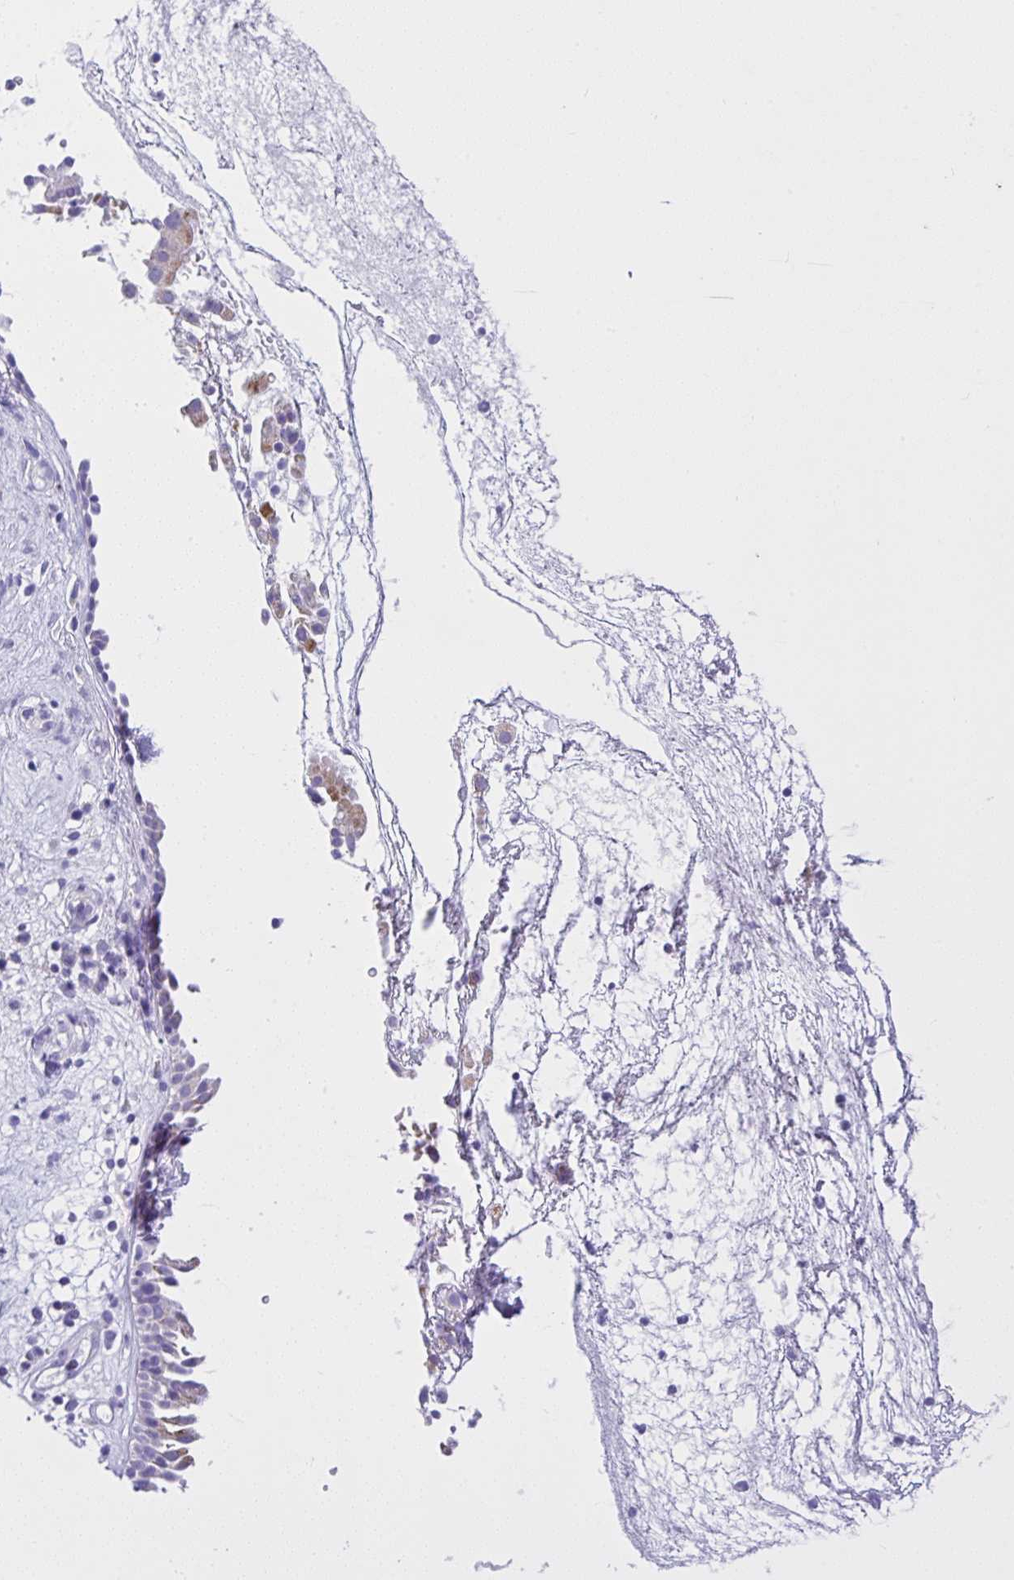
{"staining": {"intensity": "weak", "quantity": "<25%", "location": "cytoplasmic/membranous"}, "tissue": "nasopharynx", "cell_type": "Respiratory epithelial cells", "image_type": "normal", "snomed": [{"axis": "morphology", "description": "Normal tissue, NOS"}, {"axis": "morphology", "description": "Inflammation, NOS"}, {"axis": "topography", "description": "Nasopharynx"}], "caption": "Human nasopharynx stained for a protein using IHC reveals no positivity in respiratory epithelial cells.", "gene": "SLC13A1", "patient": {"sex": "male", "age": 54}}